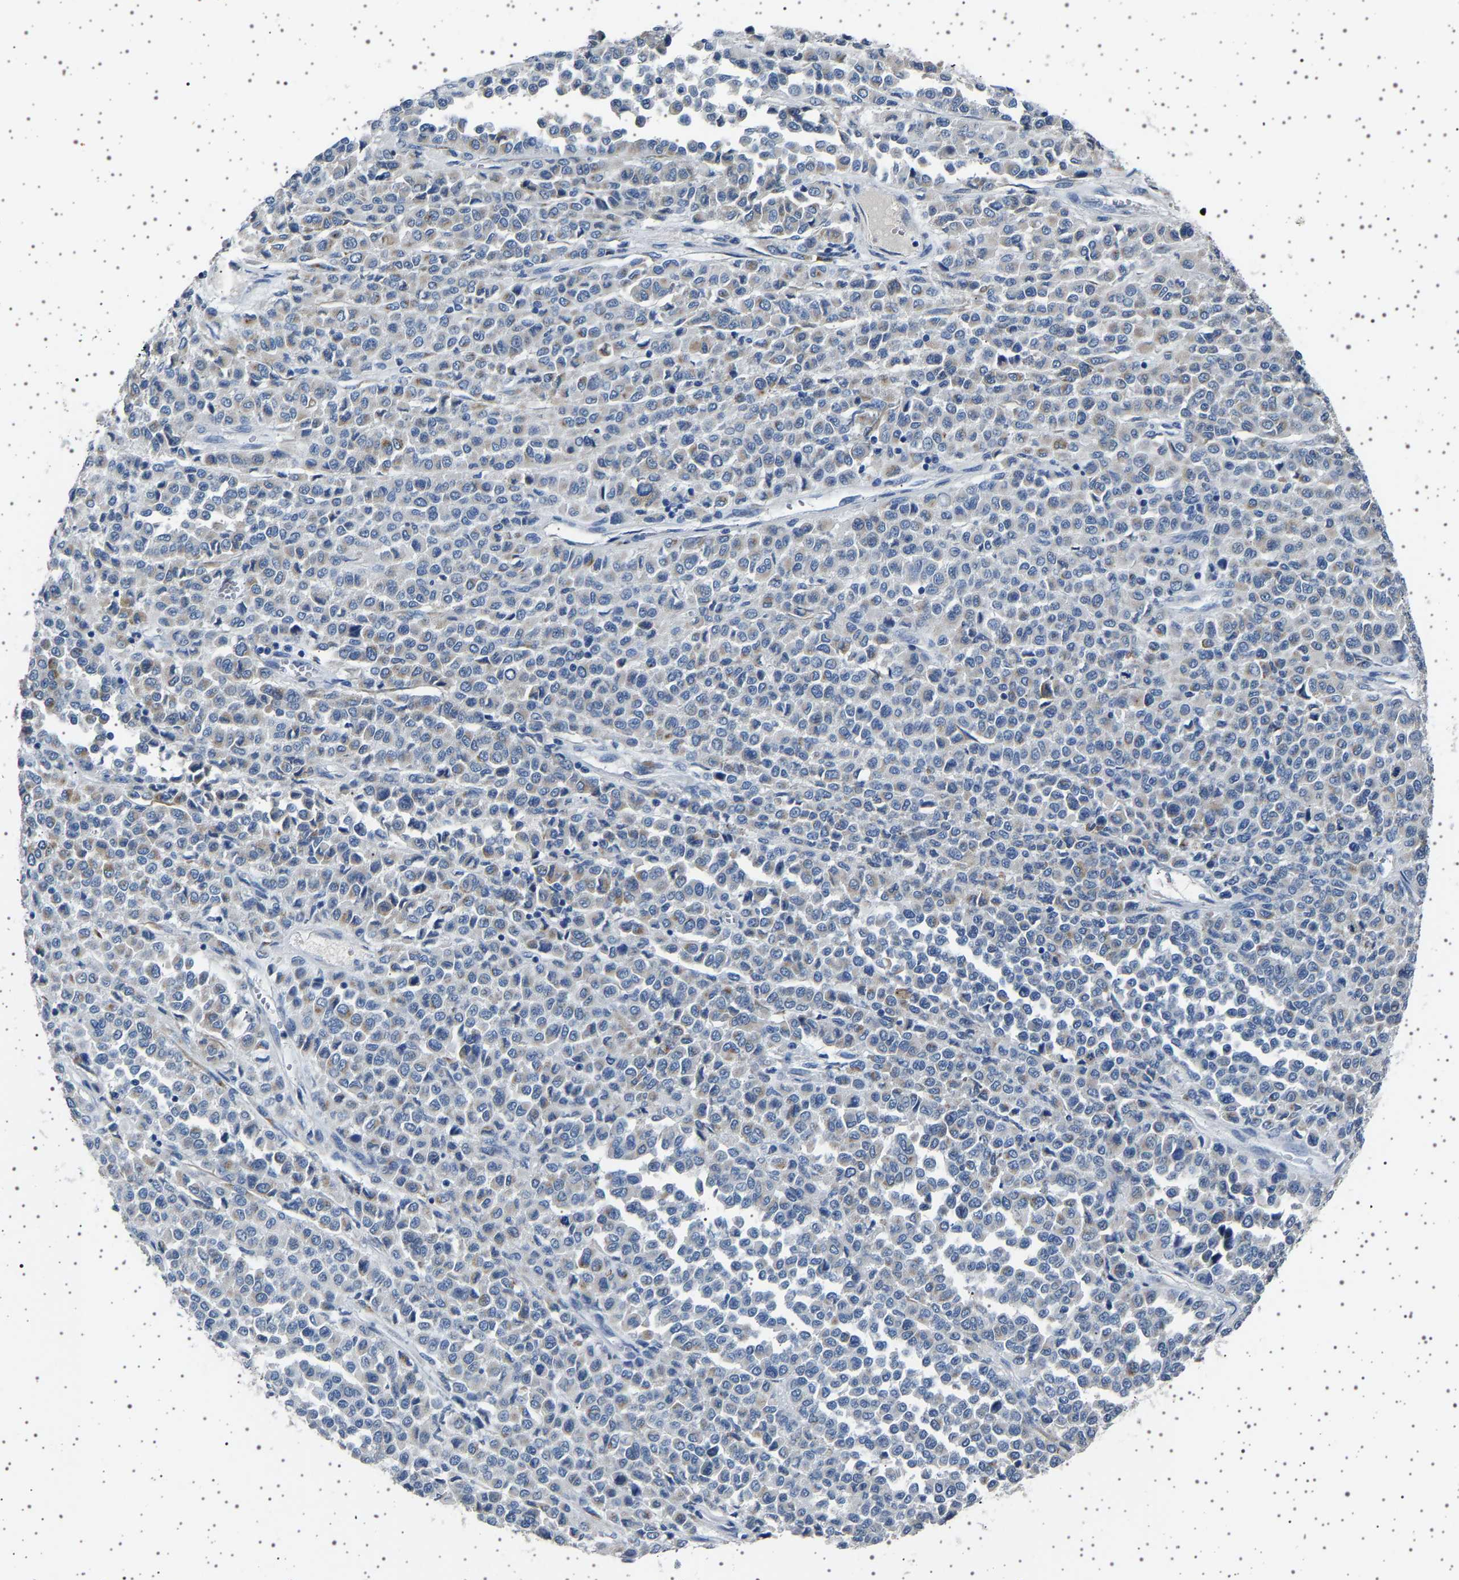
{"staining": {"intensity": "weak", "quantity": "<25%", "location": "cytoplasmic/membranous"}, "tissue": "melanoma", "cell_type": "Tumor cells", "image_type": "cancer", "snomed": [{"axis": "morphology", "description": "Malignant melanoma, Metastatic site"}, {"axis": "topography", "description": "Pancreas"}], "caption": "IHC of melanoma shows no positivity in tumor cells.", "gene": "FTCD", "patient": {"sex": "female", "age": 30}}